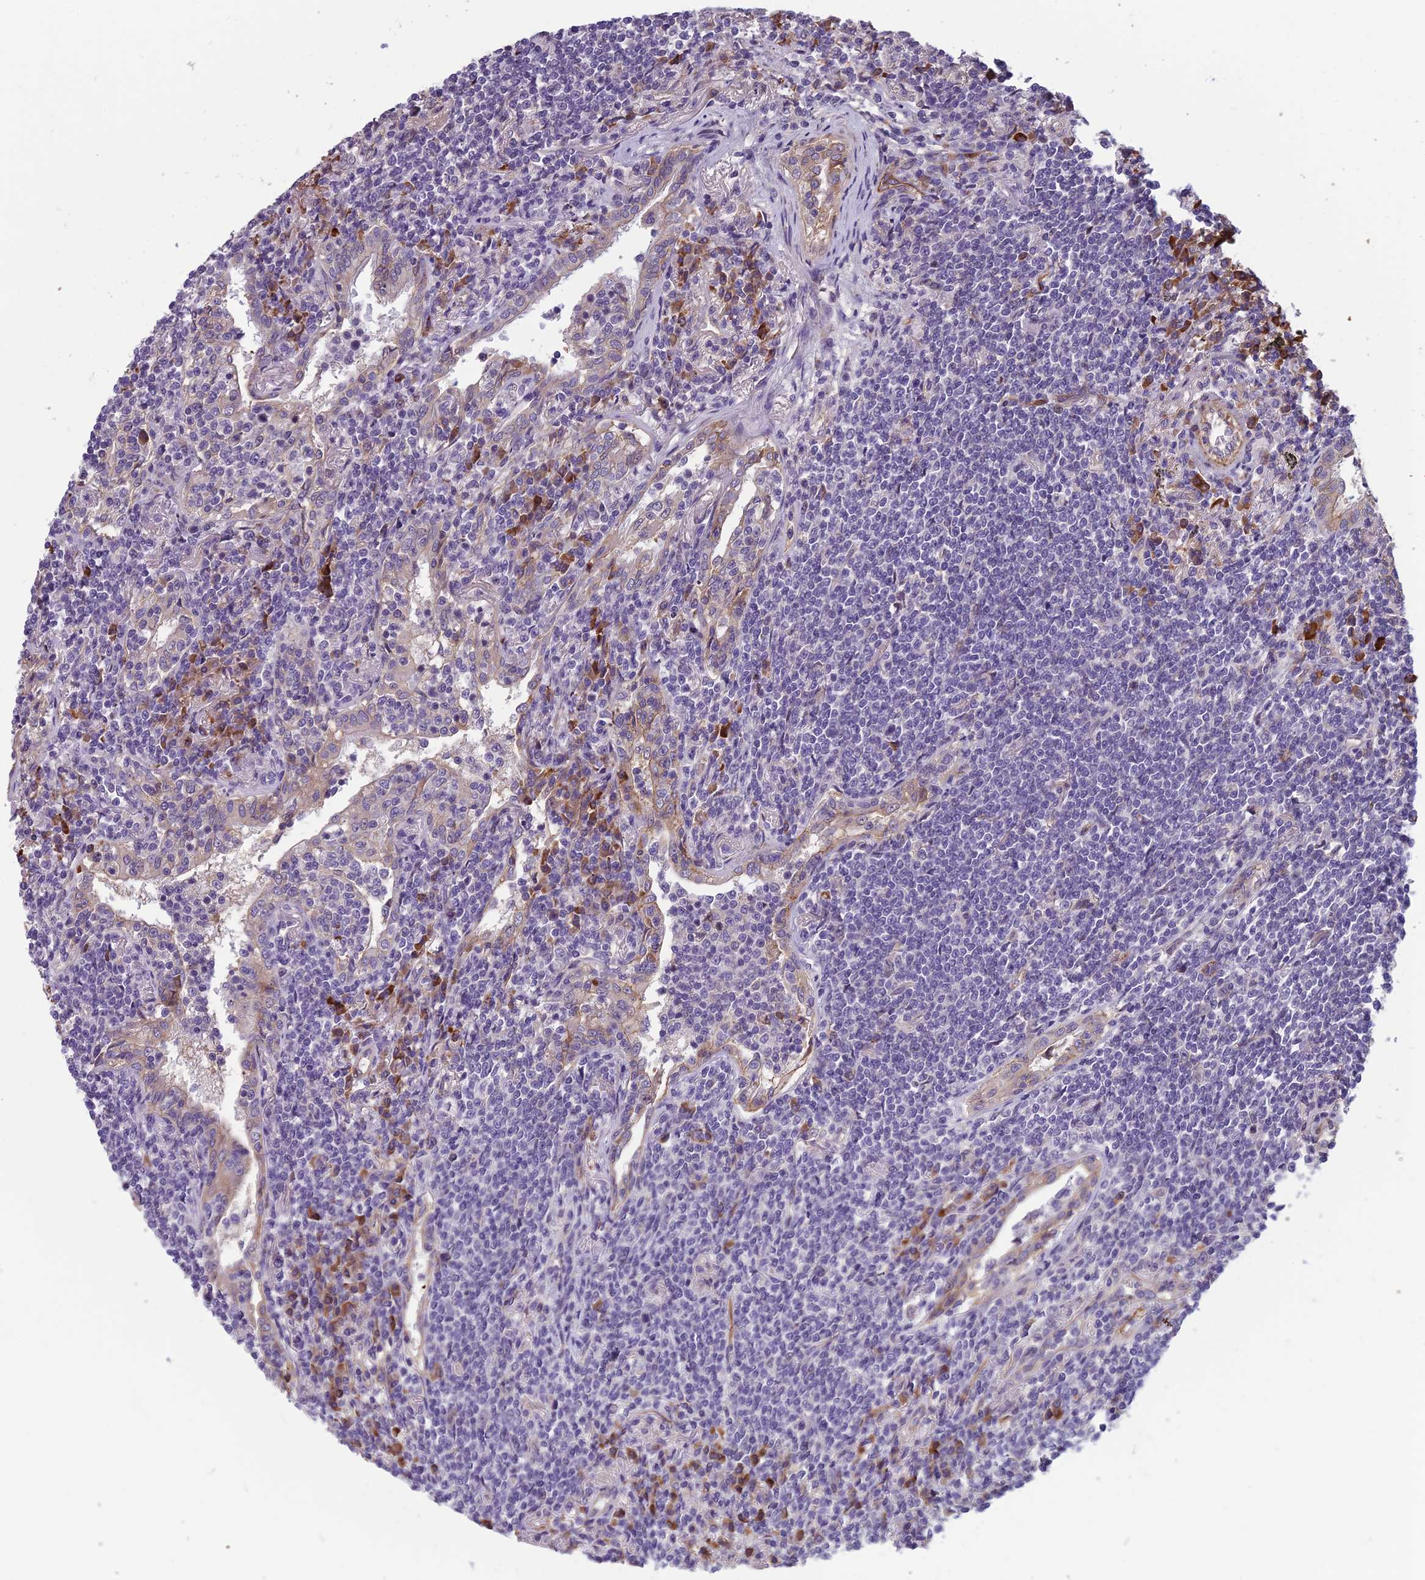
{"staining": {"intensity": "negative", "quantity": "none", "location": "none"}, "tissue": "lymphoma", "cell_type": "Tumor cells", "image_type": "cancer", "snomed": [{"axis": "morphology", "description": "Malignant lymphoma, non-Hodgkin's type, Low grade"}, {"axis": "topography", "description": "Lung"}], "caption": "This photomicrograph is of lymphoma stained with immunohistochemistry to label a protein in brown with the nuclei are counter-stained blue. There is no staining in tumor cells.", "gene": "TSPAN15", "patient": {"sex": "female", "age": 71}}